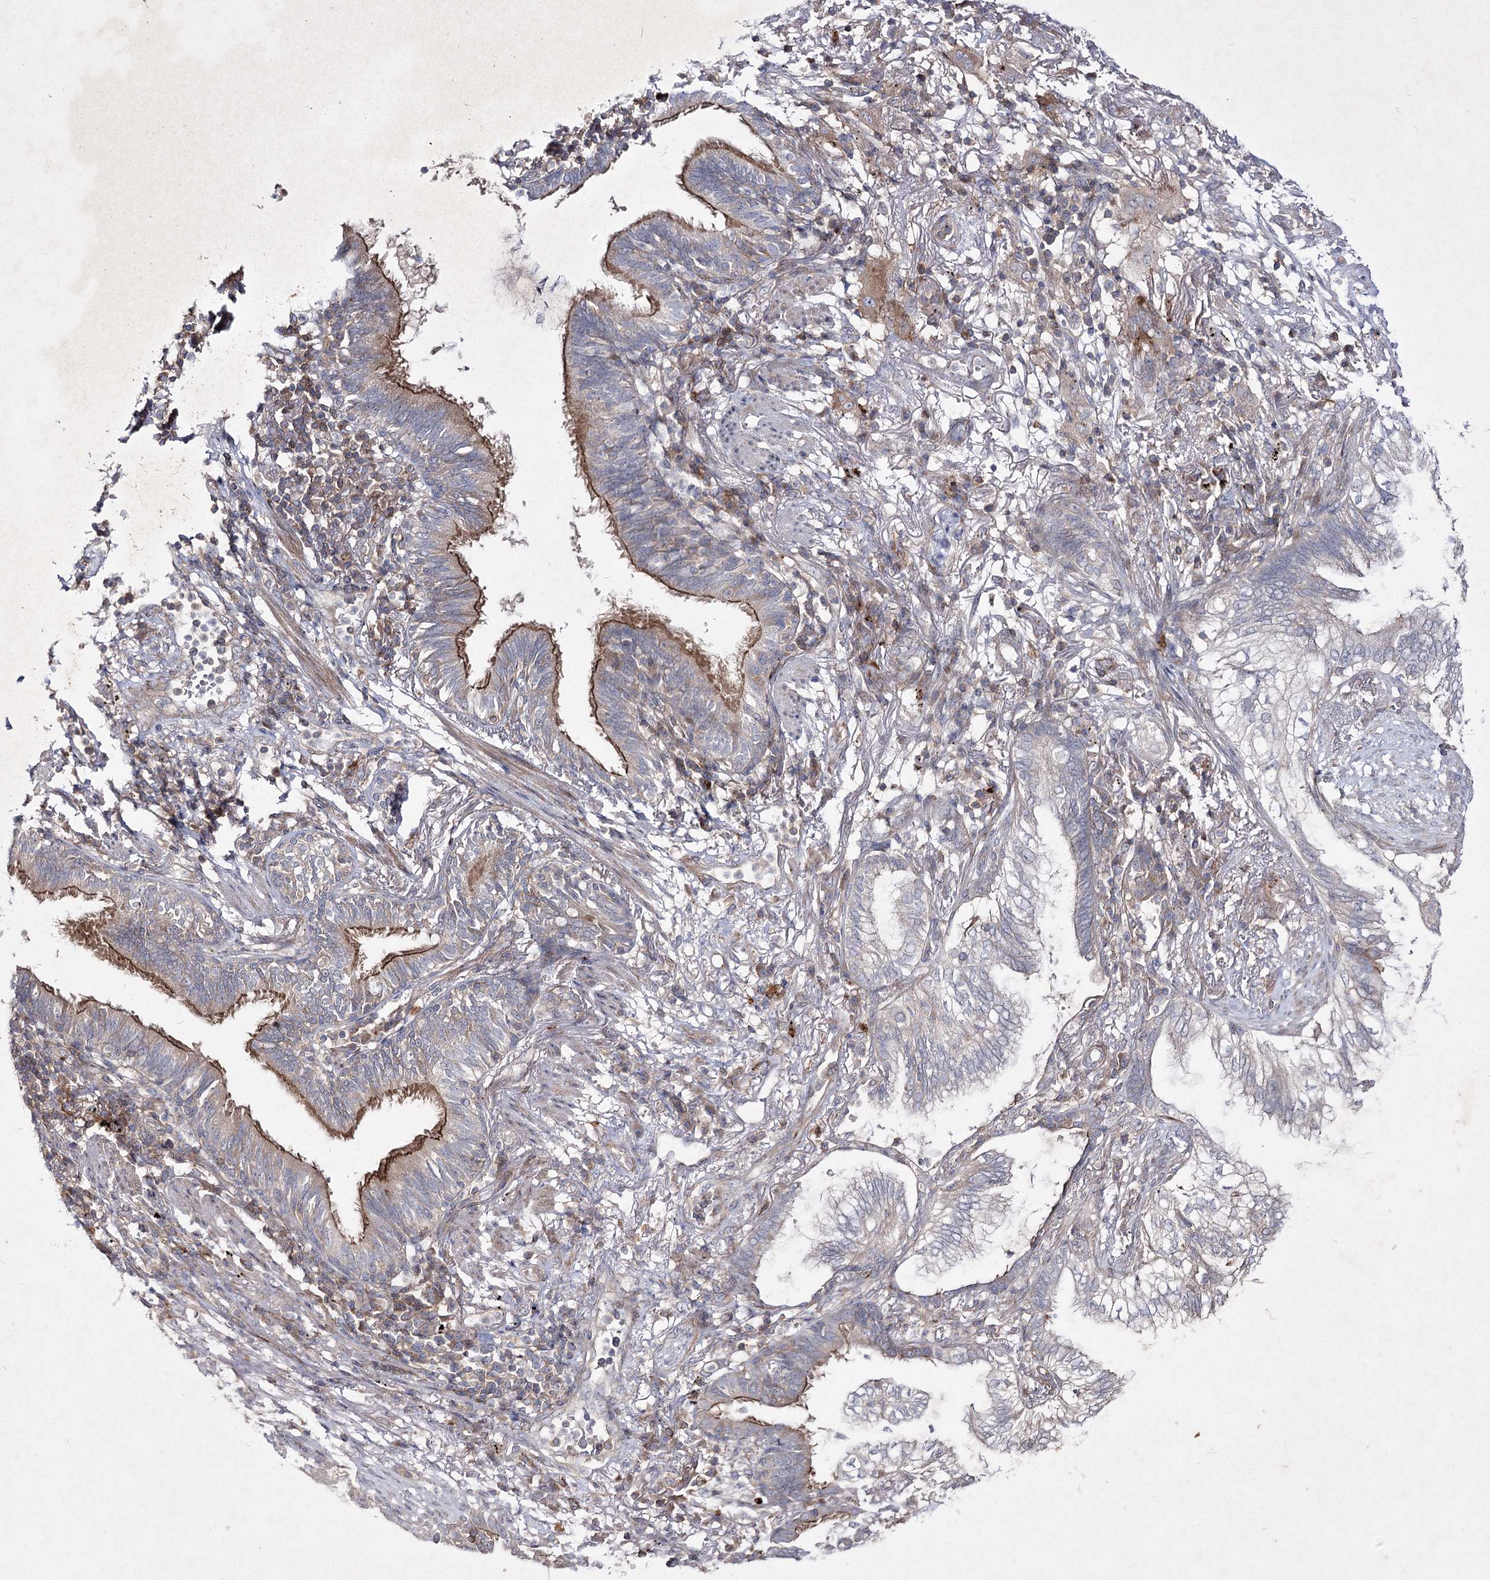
{"staining": {"intensity": "negative", "quantity": "none", "location": "none"}, "tissue": "lung cancer", "cell_type": "Tumor cells", "image_type": "cancer", "snomed": [{"axis": "morphology", "description": "Adenocarcinoma, NOS"}, {"axis": "topography", "description": "Lung"}], "caption": "Tumor cells are negative for protein expression in human lung adenocarcinoma.", "gene": "CIB2", "patient": {"sex": "female", "age": 70}}